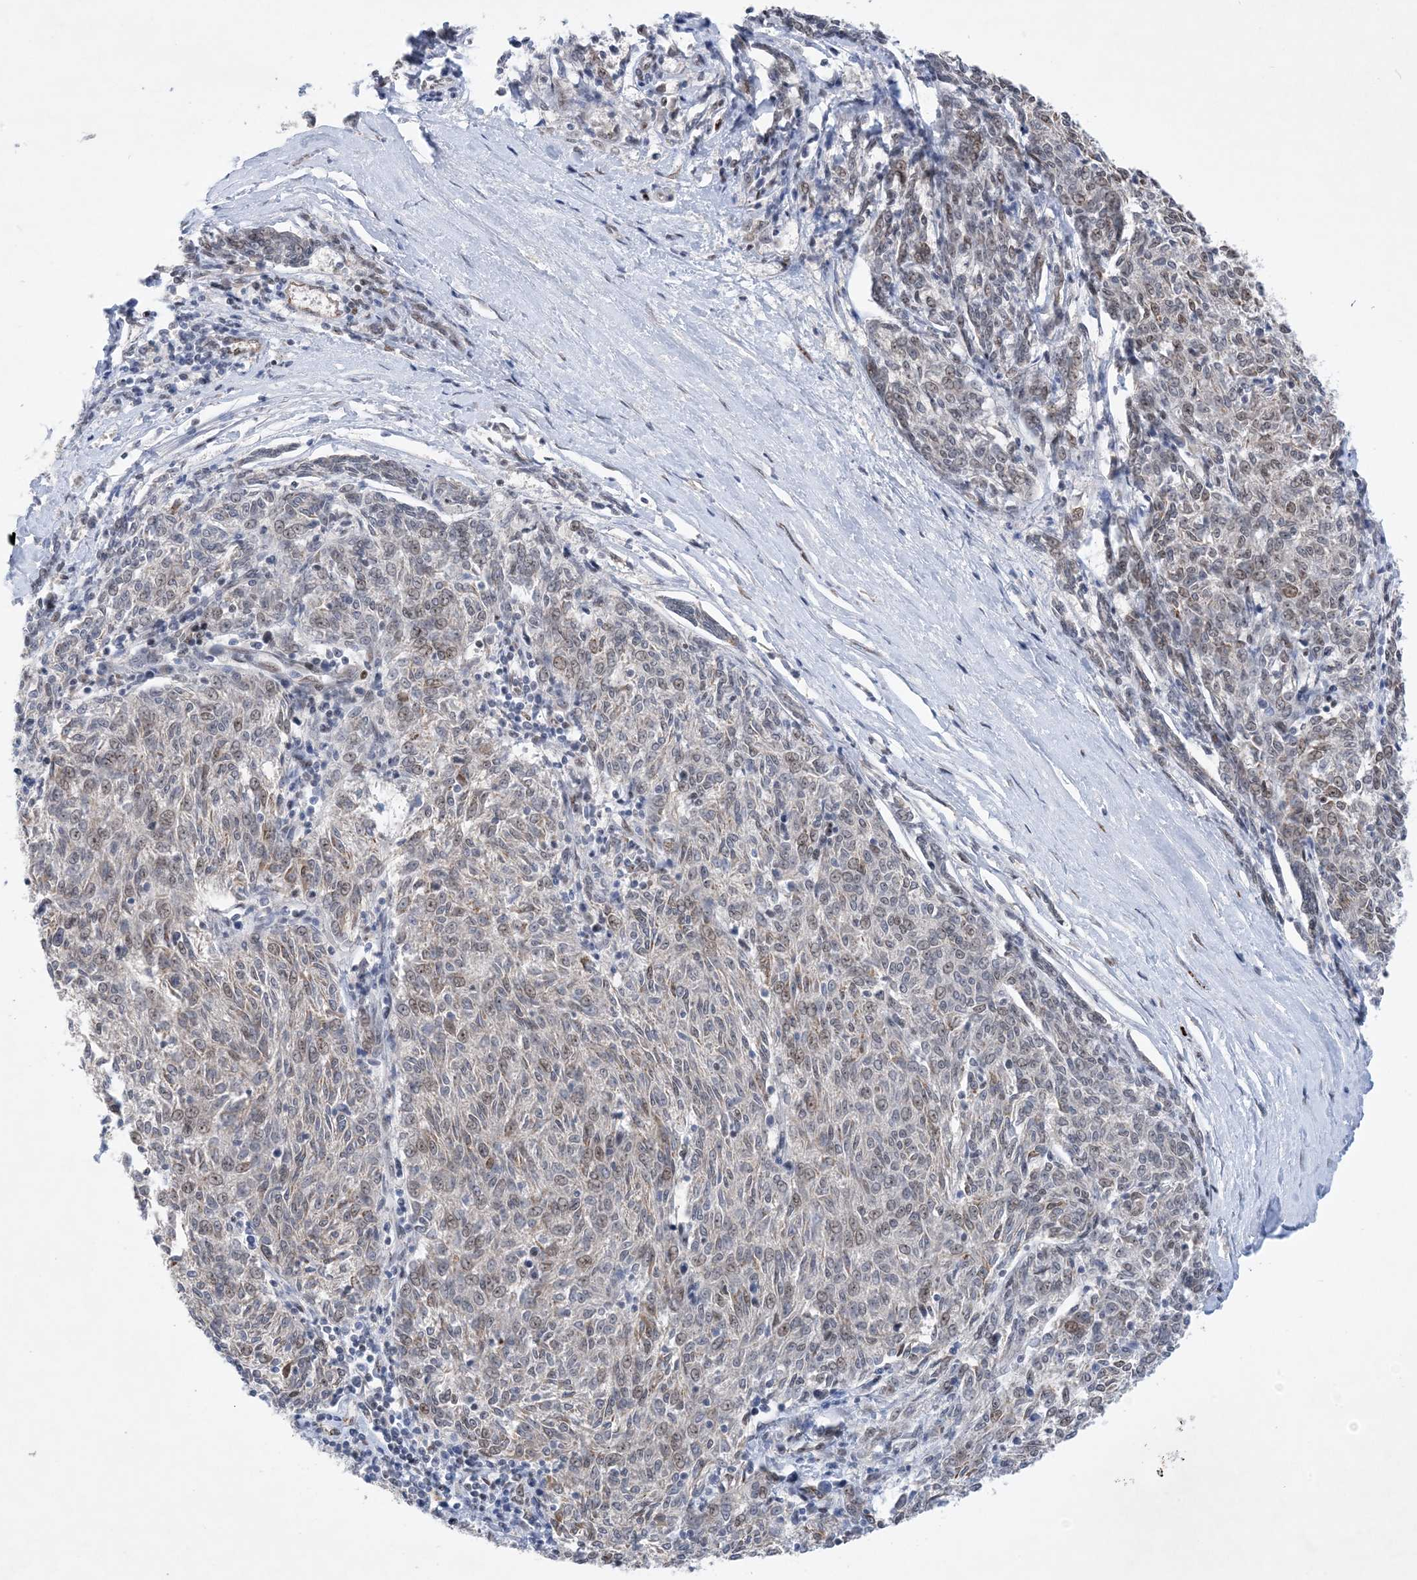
{"staining": {"intensity": "weak", "quantity": "25%-75%", "location": "nuclear"}, "tissue": "melanoma", "cell_type": "Tumor cells", "image_type": "cancer", "snomed": [{"axis": "morphology", "description": "Malignant melanoma, NOS"}, {"axis": "topography", "description": "Skin"}], "caption": "A photomicrograph showing weak nuclear positivity in approximately 25%-75% of tumor cells in malignant melanoma, as visualized by brown immunohistochemical staining.", "gene": "TSPYL1", "patient": {"sex": "female", "age": 72}}